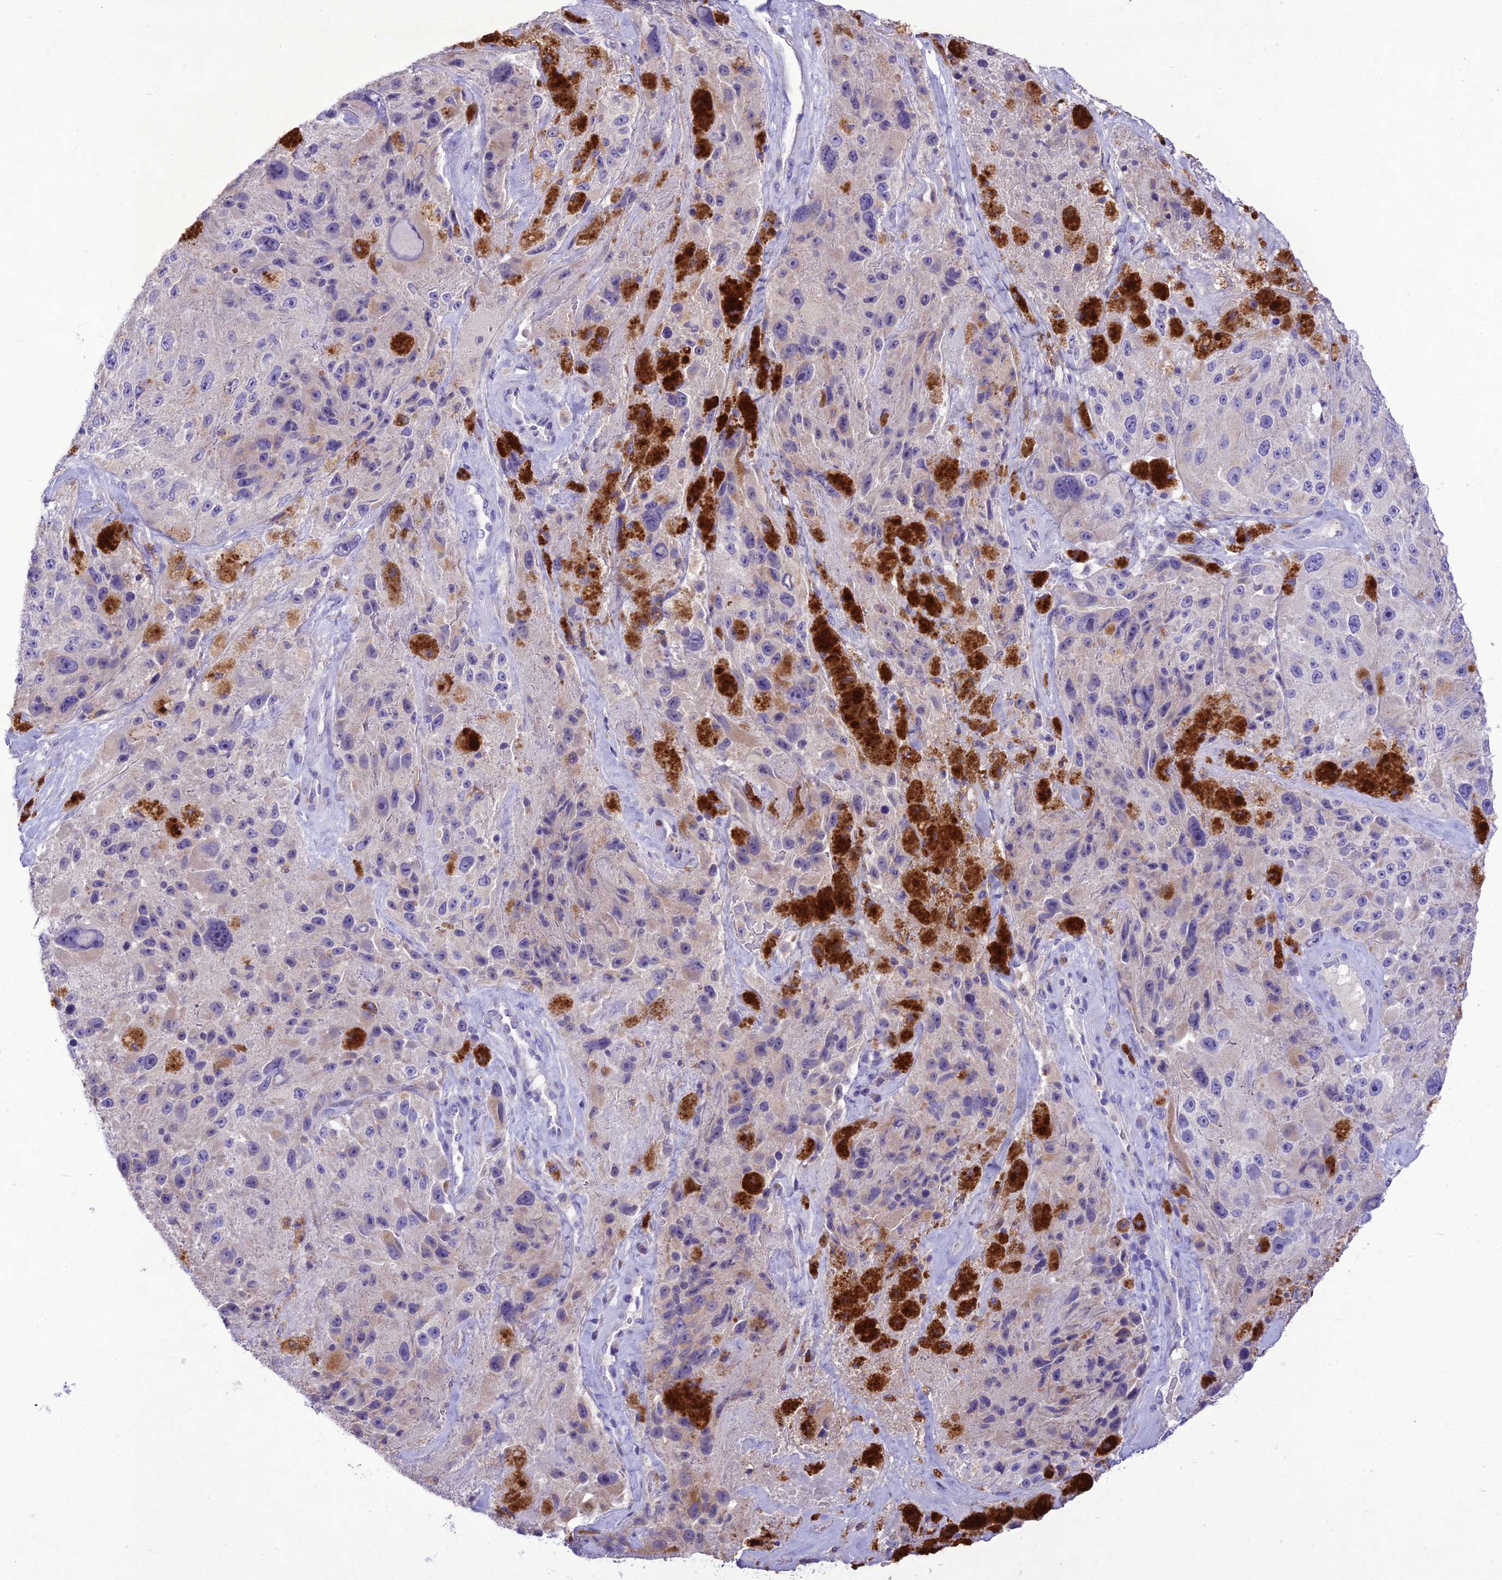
{"staining": {"intensity": "negative", "quantity": "none", "location": "none"}, "tissue": "melanoma", "cell_type": "Tumor cells", "image_type": "cancer", "snomed": [{"axis": "morphology", "description": "Malignant melanoma, Metastatic site"}, {"axis": "topography", "description": "Lymph node"}], "caption": "A high-resolution image shows immunohistochemistry staining of melanoma, which shows no significant staining in tumor cells. (DAB (3,3'-diaminobenzidine) immunohistochemistry (IHC), high magnification).", "gene": "SLC13A5", "patient": {"sex": "male", "age": 62}}